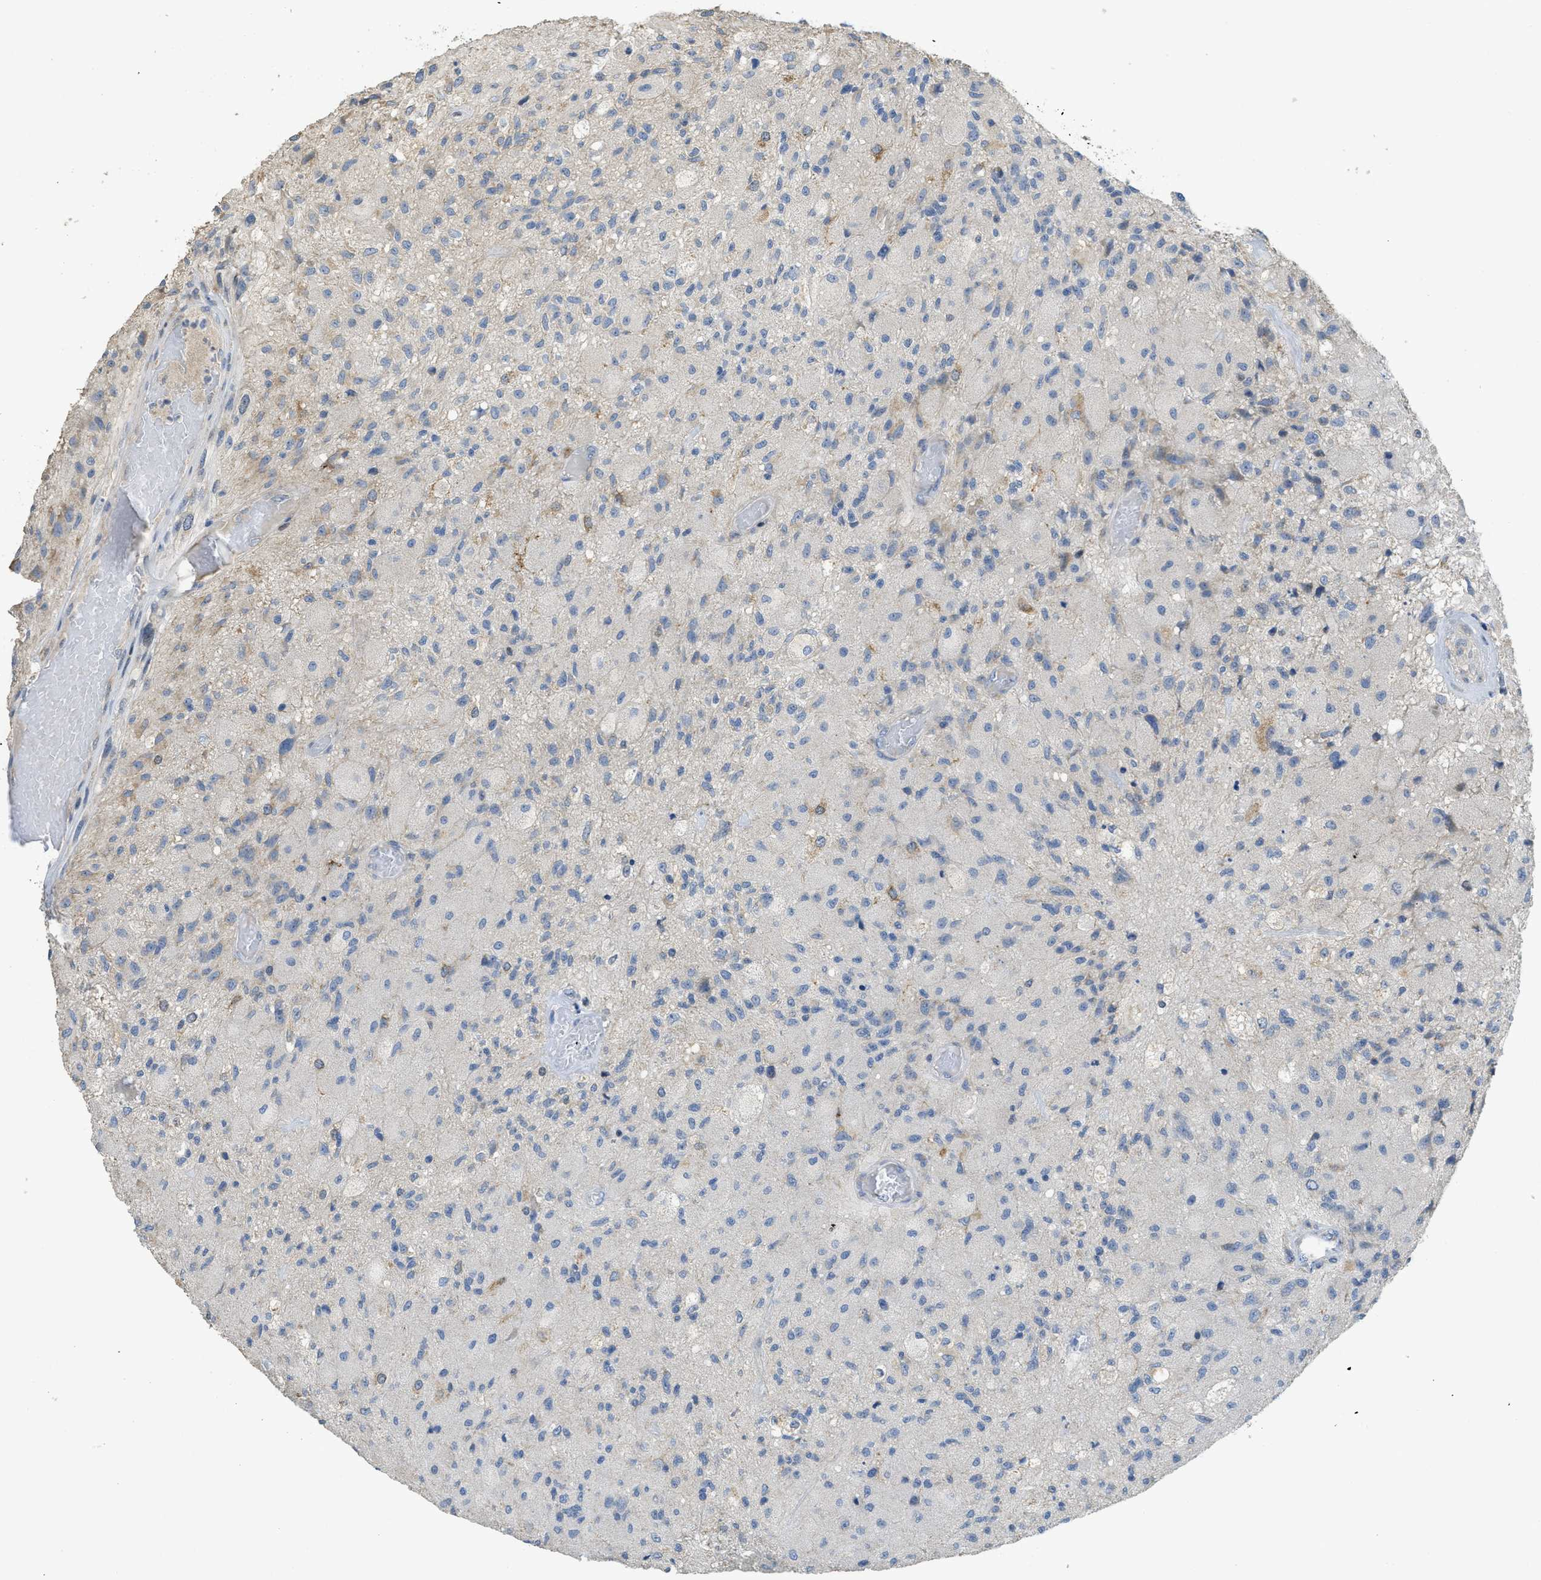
{"staining": {"intensity": "negative", "quantity": "none", "location": "none"}, "tissue": "glioma", "cell_type": "Tumor cells", "image_type": "cancer", "snomed": [{"axis": "morphology", "description": "Normal tissue, NOS"}, {"axis": "morphology", "description": "Glioma, malignant, High grade"}, {"axis": "topography", "description": "Cerebral cortex"}], "caption": "This is an immunohistochemistry (IHC) image of high-grade glioma (malignant). There is no staining in tumor cells.", "gene": "SFXN2", "patient": {"sex": "male", "age": 77}}